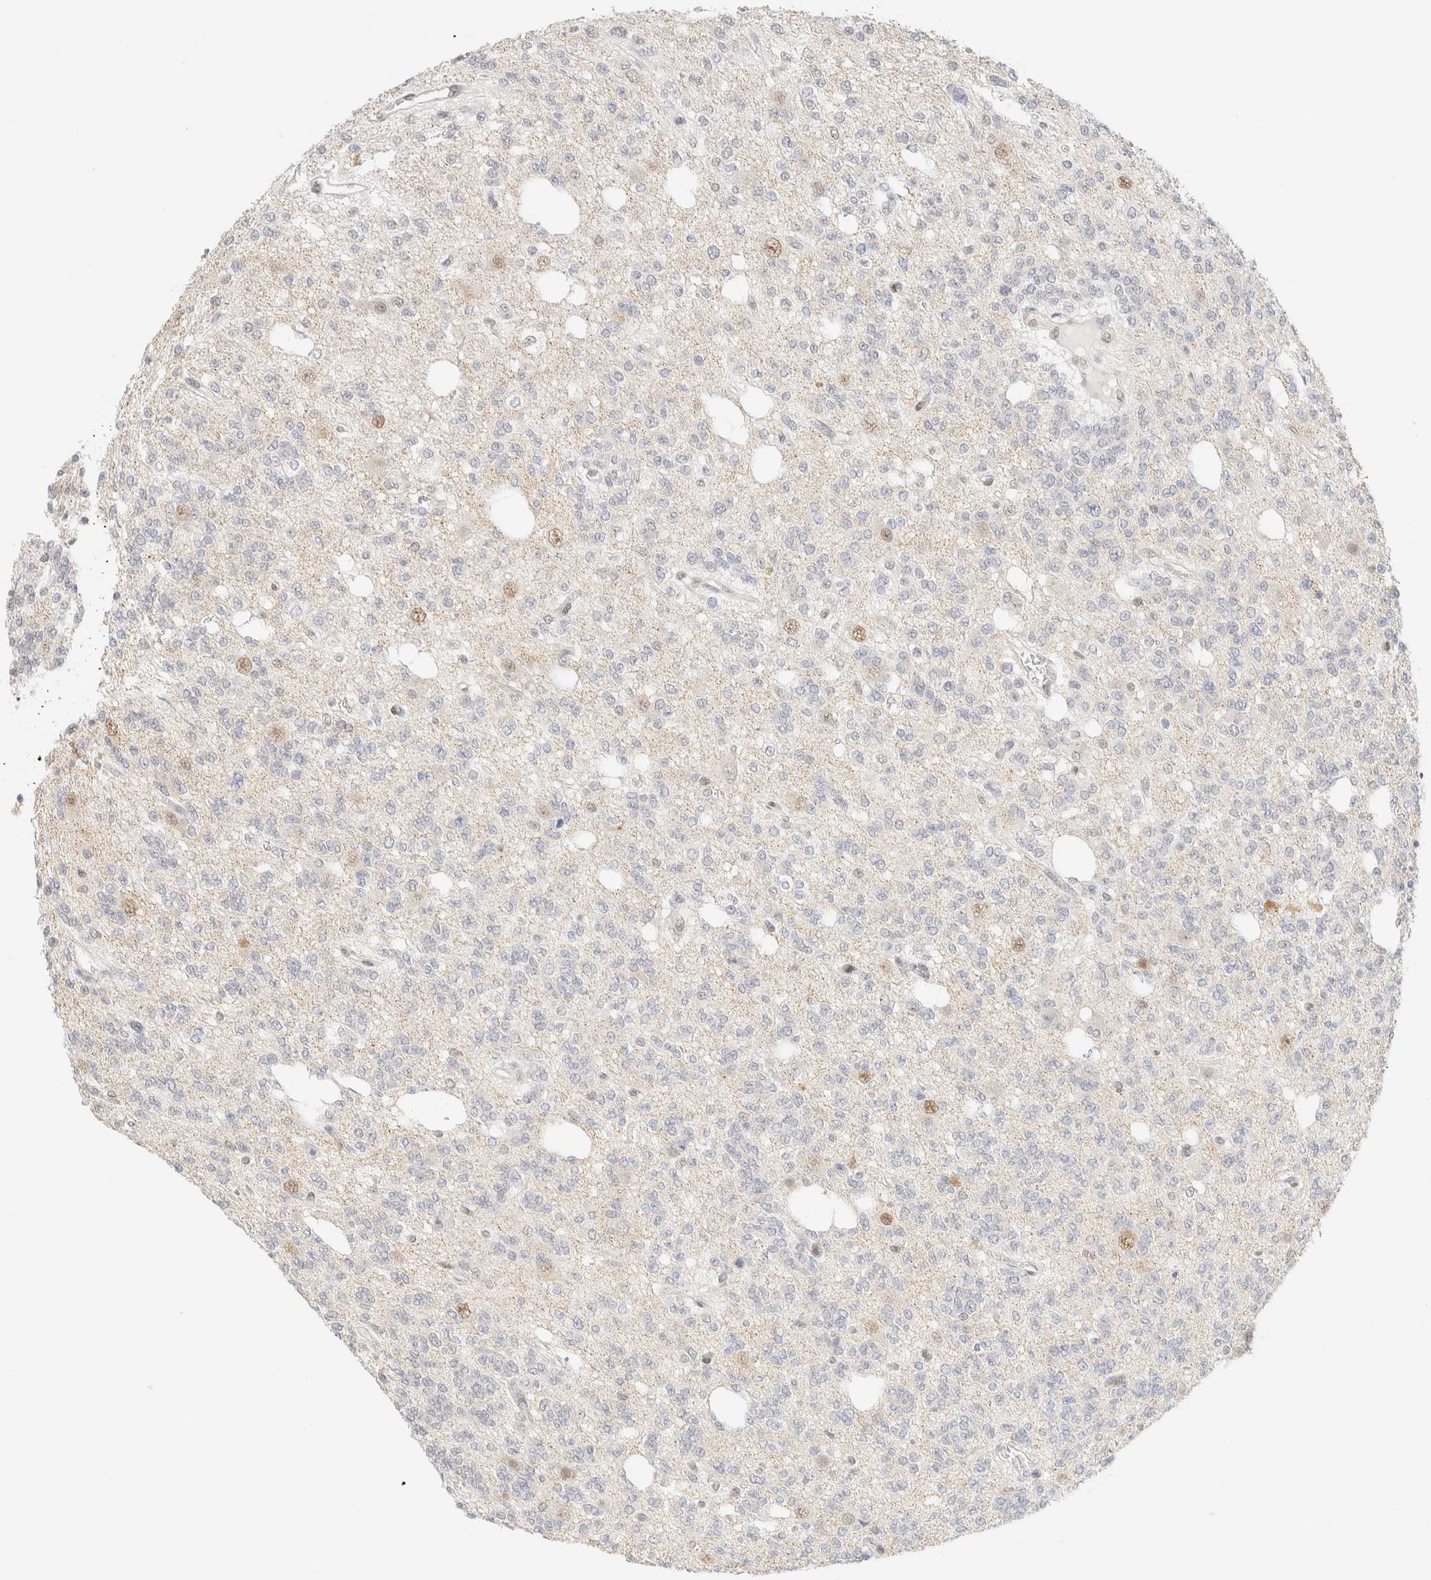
{"staining": {"intensity": "negative", "quantity": "none", "location": "none"}, "tissue": "glioma", "cell_type": "Tumor cells", "image_type": "cancer", "snomed": [{"axis": "morphology", "description": "Glioma, malignant, Low grade"}, {"axis": "topography", "description": "Brain"}], "caption": "Photomicrograph shows no significant protein expression in tumor cells of malignant glioma (low-grade). (Brightfield microscopy of DAB immunohistochemistry (IHC) at high magnification).", "gene": "PYGO2", "patient": {"sex": "male", "age": 38}}